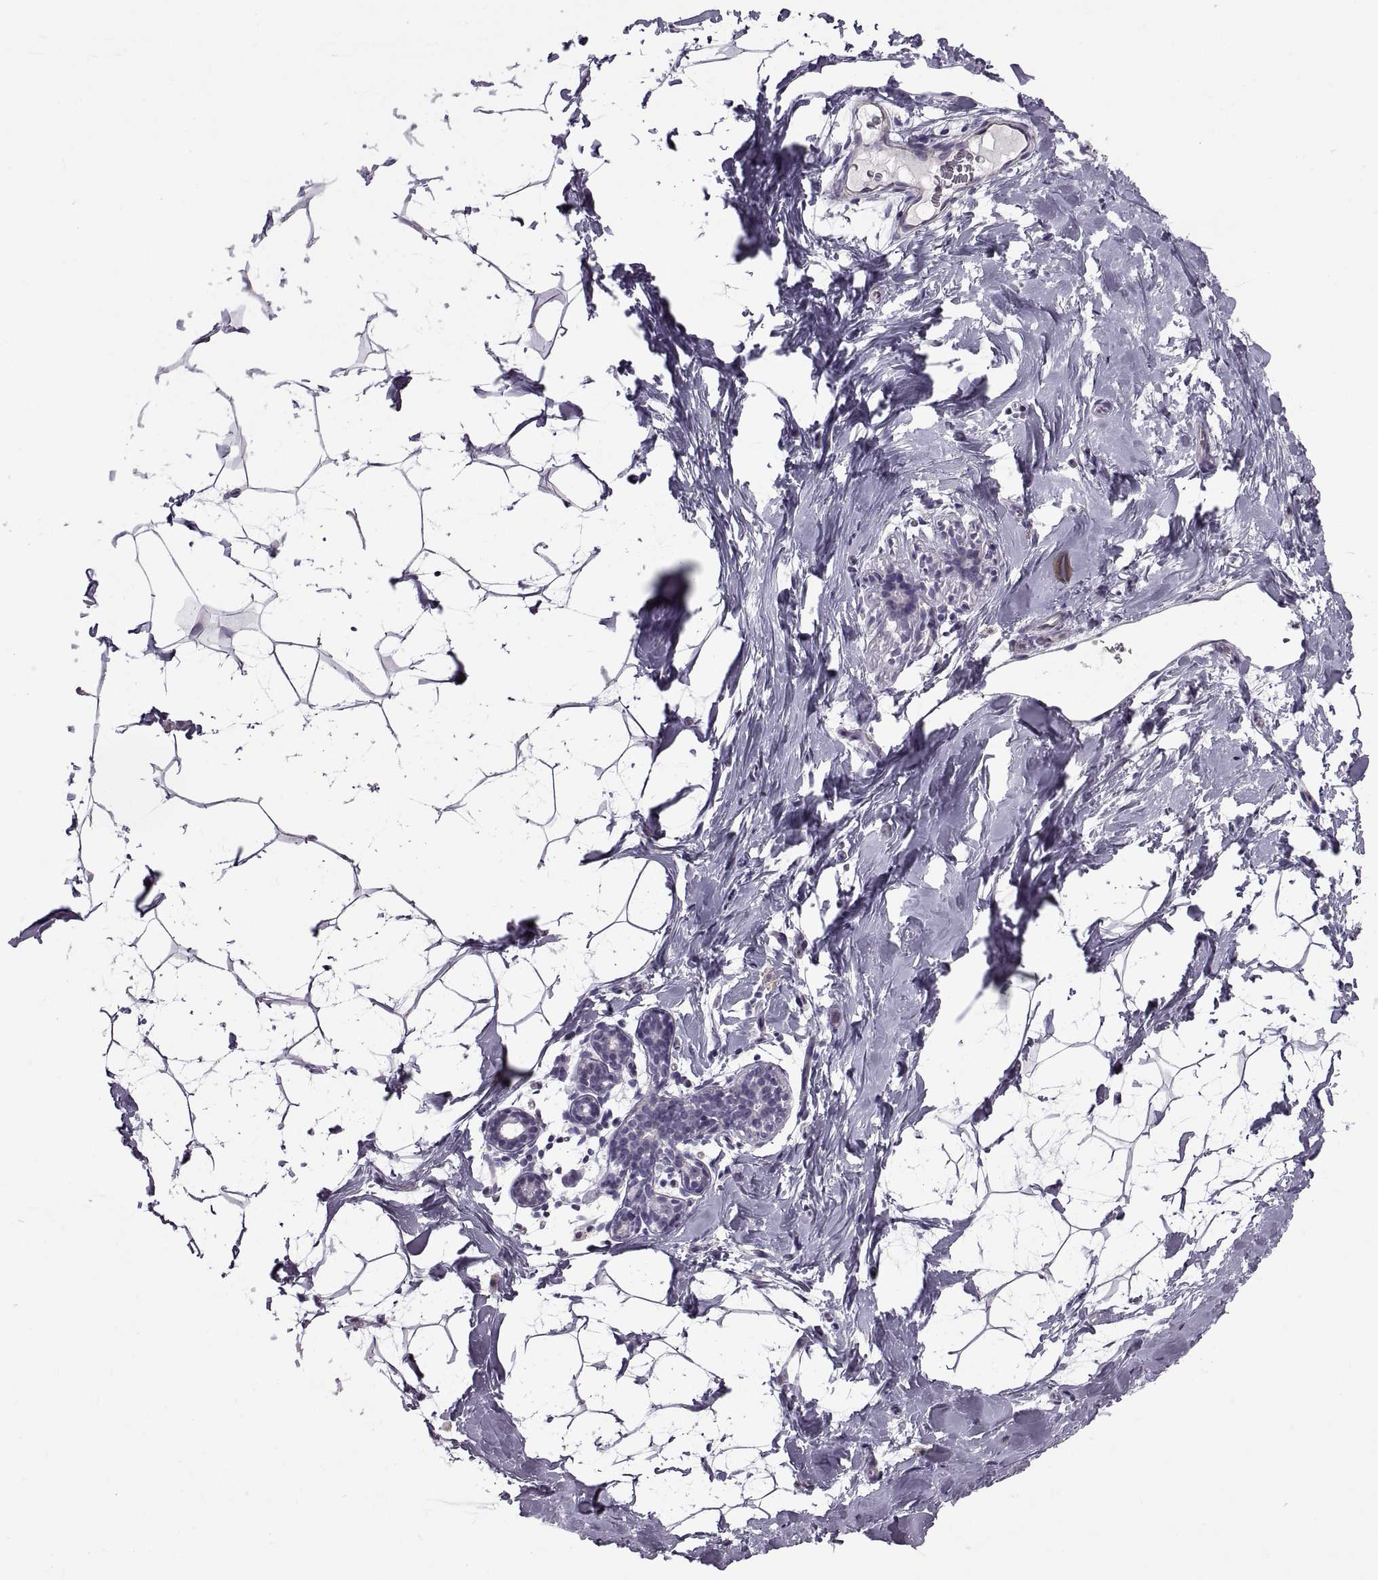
{"staining": {"intensity": "negative", "quantity": "none", "location": "none"}, "tissue": "breast", "cell_type": "Adipocytes", "image_type": "normal", "snomed": [{"axis": "morphology", "description": "Normal tissue, NOS"}, {"axis": "topography", "description": "Breast"}], "caption": "This photomicrograph is of normal breast stained with immunohistochemistry to label a protein in brown with the nuclei are counter-stained blue. There is no expression in adipocytes.", "gene": "CALCR", "patient": {"sex": "female", "age": 32}}